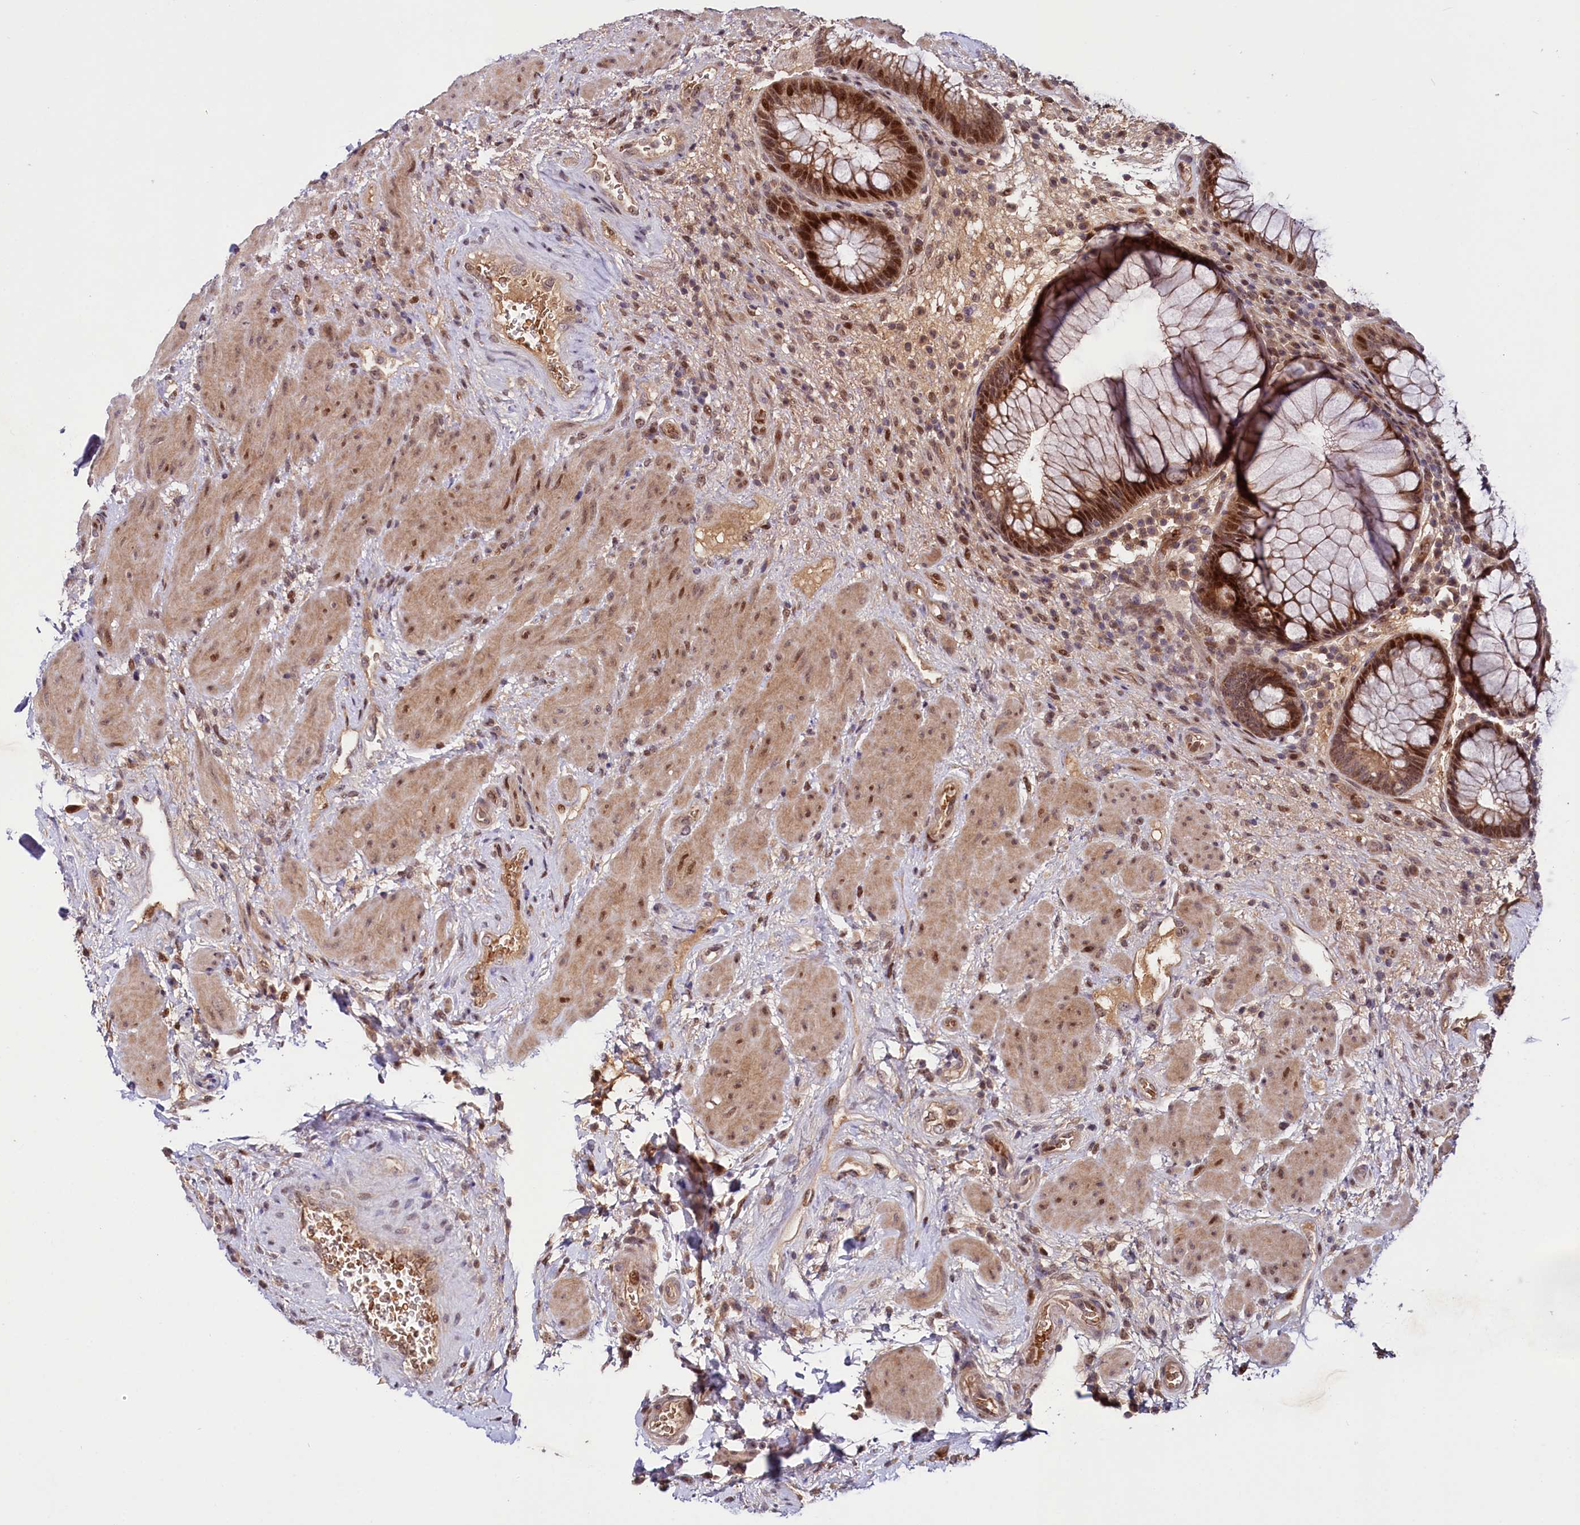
{"staining": {"intensity": "strong", "quantity": ">75%", "location": "cytoplasmic/membranous,nuclear"}, "tissue": "rectum", "cell_type": "Glandular cells", "image_type": "normal", "snomed": [{"axis": "morphology", "description": "Normal tissue, NOS"}, {"axis": "topography", "description": "Rectum"}], "caption": "A histopathology image of rectum stained for a protein exhibits strong cytoplasmic/membranous,nuclear brown staining in glandular cells. The staining was performed using DAB, with brown indicating positive protein expression. Nuclei are stained blue with hematoxylin.", "gene": "N4BP2L1", "patient": {"sex": "male", "age": 51}}